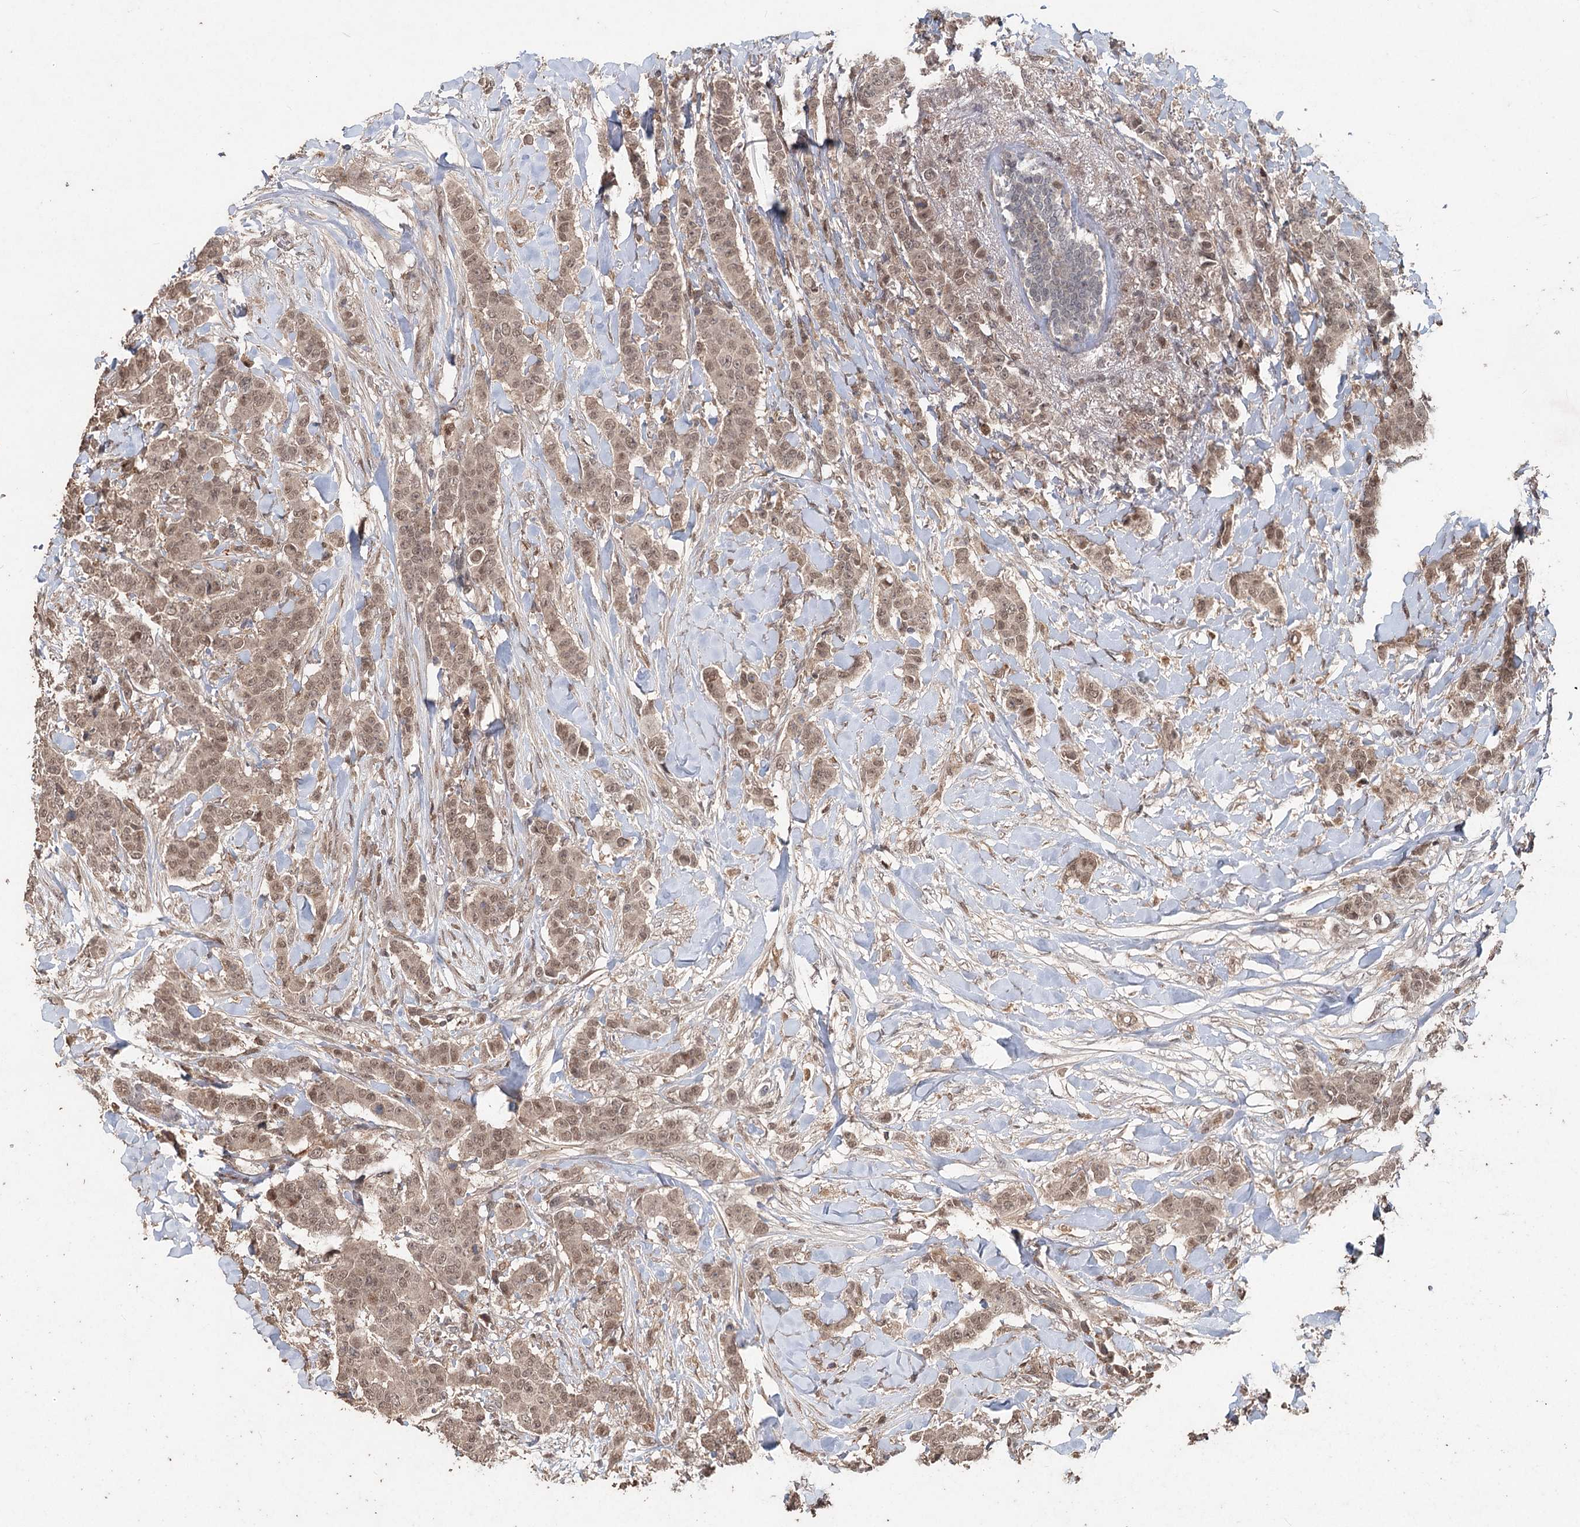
{"staining": {"intensity": "moderate", "quantity": ">75%", "location": "nuclear"}, "tissue": "breast cancer", "cell_type": "Tumor cells", "image_type": "cancer", "snomed": [{"axis": "morphology", "description": "Duct carcinoma"}, {"axis": "topography", "description": "Breast"}], "caption": "Moderate nuclear protein expression is present in about >75% of tumor cells in invasive ductal carcinoma (breast). The staining was performed using DAB, with brown indicating positive protein expression. Nuclei are stained blue with hematoxylin.", "gene": "FBXO7", "patient": {"sex": "female", "age": 40}}